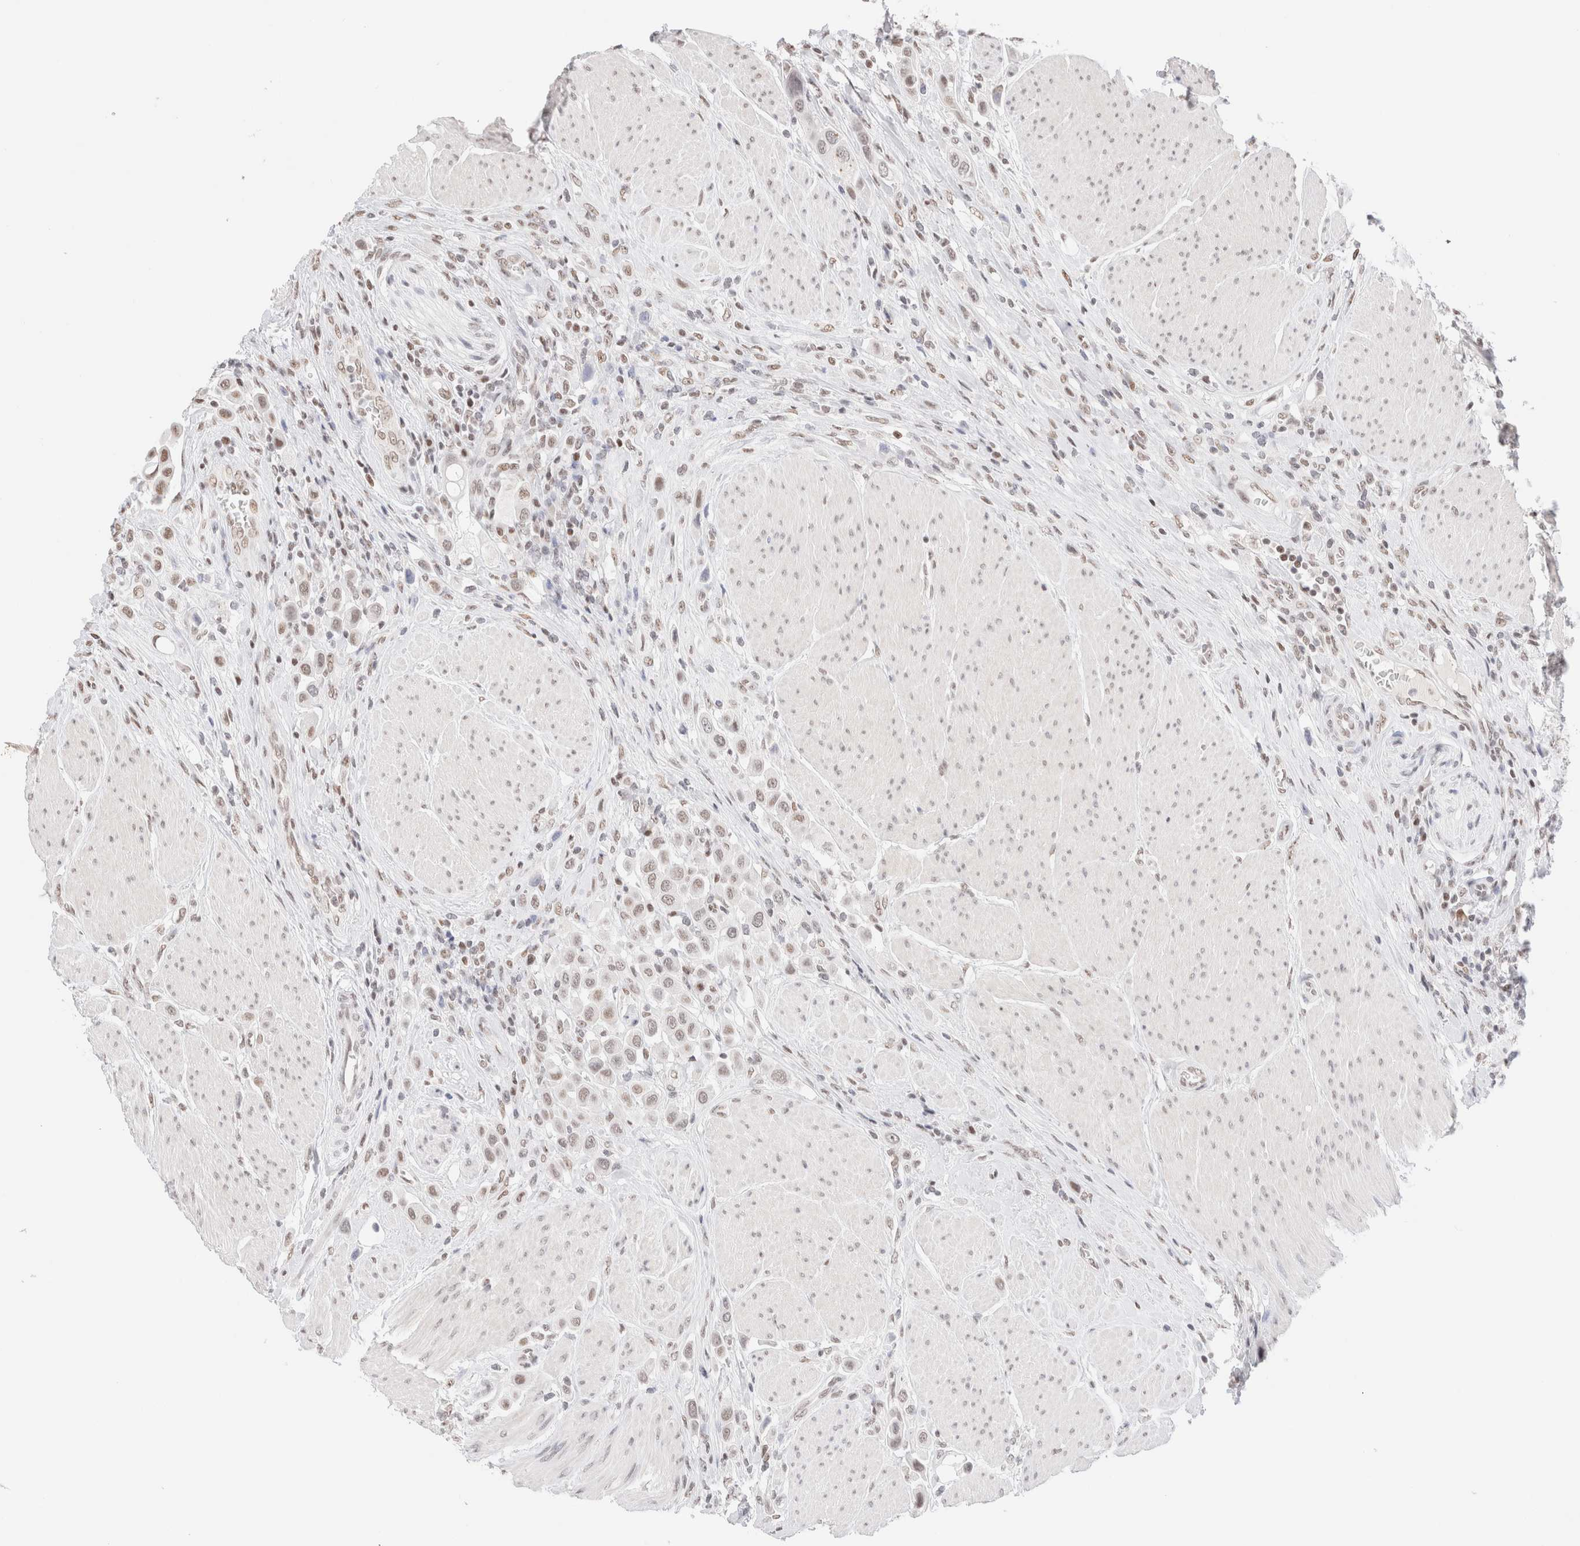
{"staining": {"intensity": "weak", "quantity": ">75%", "location": "nuclear"}, "tissue": "urothelial cancer", "cell_type": "Tumor cells", "image_type": "cancer", "snomed": [{"axis": "morphology", "description": "Urothelial carcinoma, High grade"}, {"axis": "topography", "description": "Urinary bladder"}], "caption": "About >75% of tumor cells in human urothelial cancer demonstrate weak nuclear protein expression as visualized by brown immunohistochemical staining.", "gene": "SUPT3H", "patient": {"sex": "male", "age": 50}}